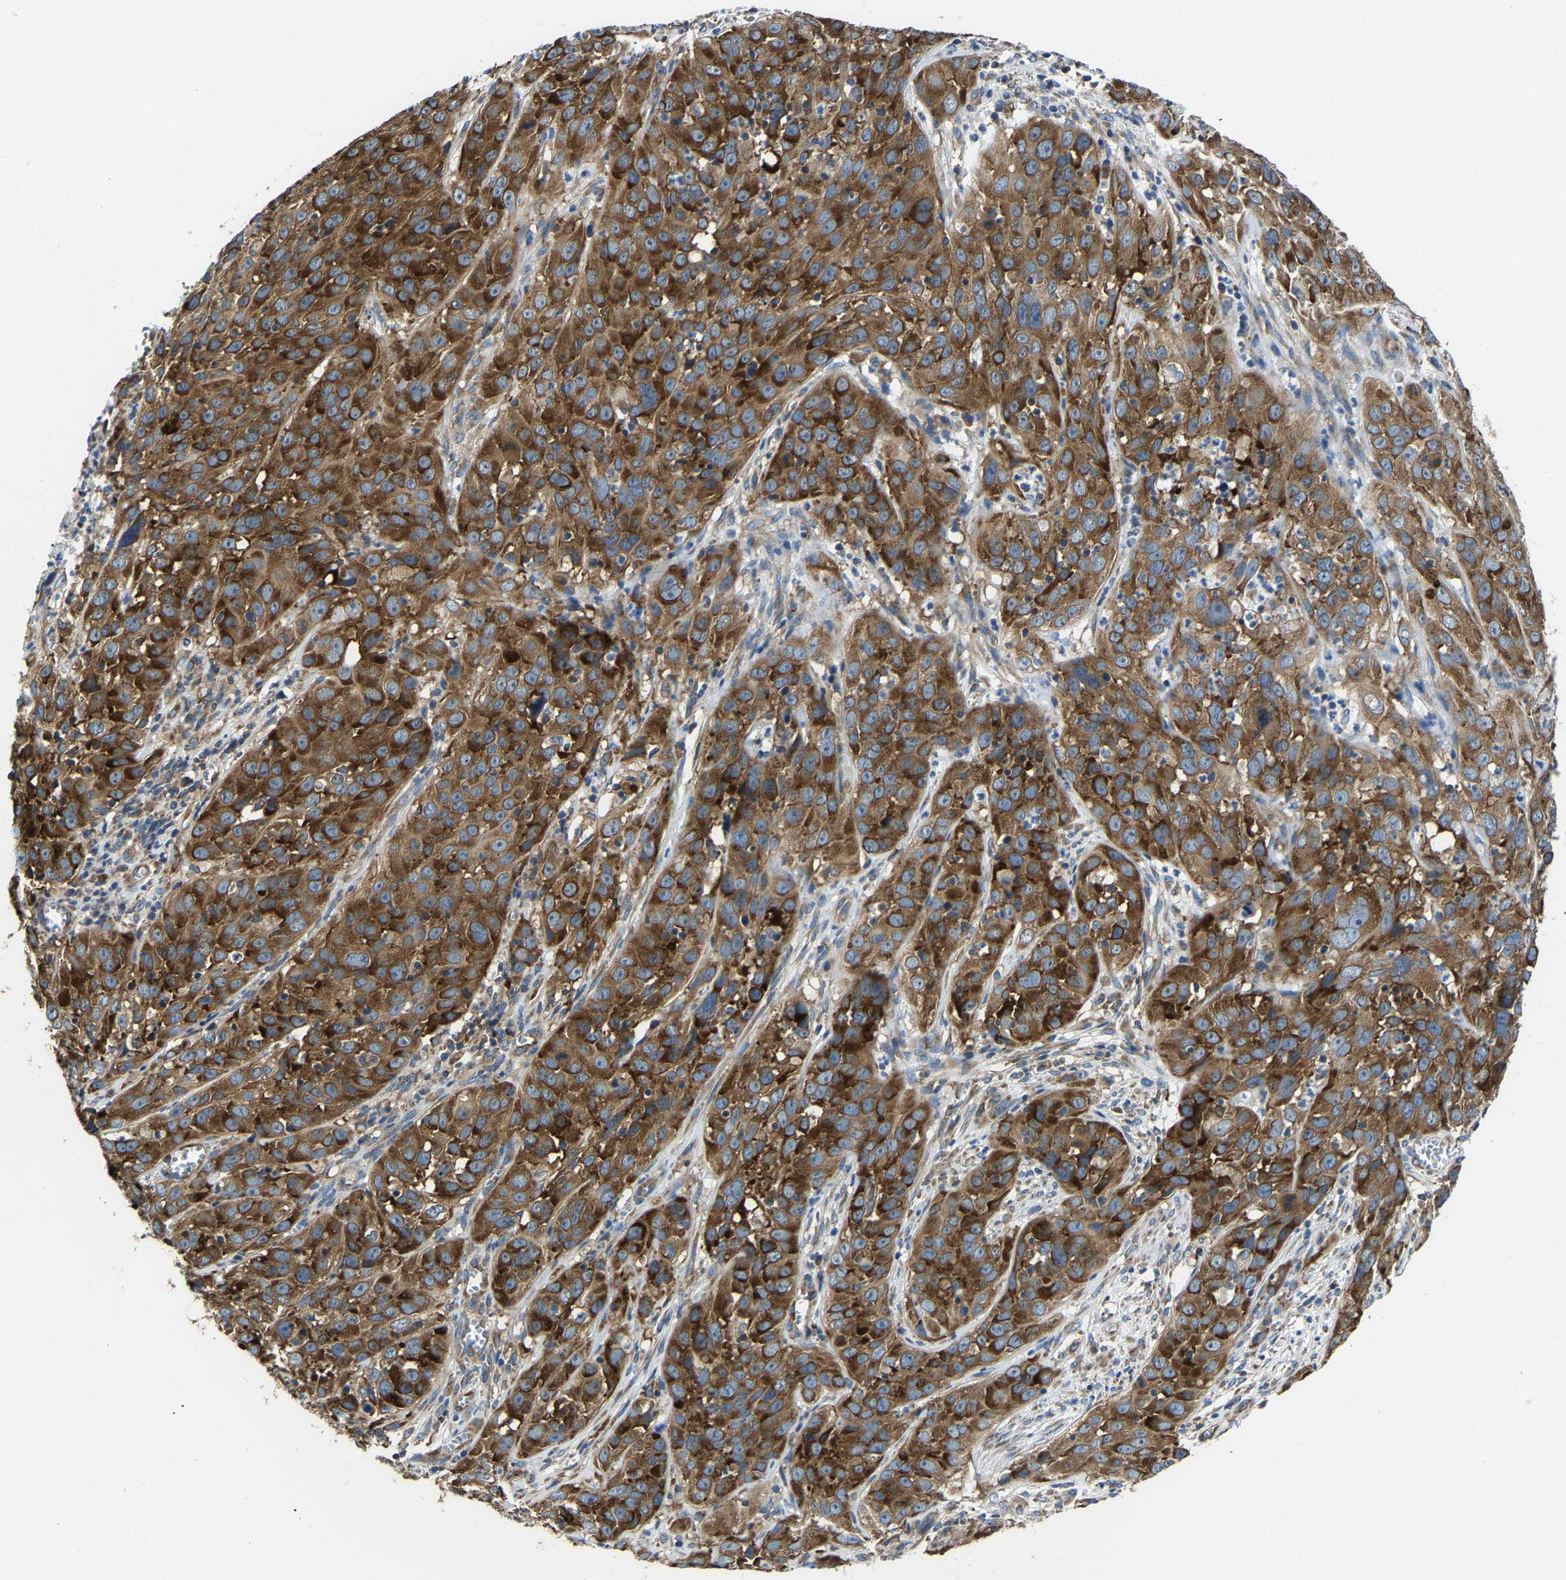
{"staining": {"intensity": "strong", "quantity": ">75%", "location": "cytoplasmic/membranous"}, "tissue": "cervical cancer", "cell_type": "Tumor cells", "image_type": "cancer", "snomed": [{"axis": "morphology", "description": "Squamous cell carcinoma, NOS"}, {"axis": "topography", "description": "Cervix"}], "caption": "Immunohistochemistry (DAB (3,3'-diaminobenzidine)) staining of cervical squamous cell carcinoma demonstrates strong cytoplasmic/membranous protein staining in about >75% of tumor cells. (DAB (3,3'-diaminobenzidine) IHC with brightfield microscopy, high magnification).", "gene": "G3BP2", "patient": {"sex": "female", "age": 32}}